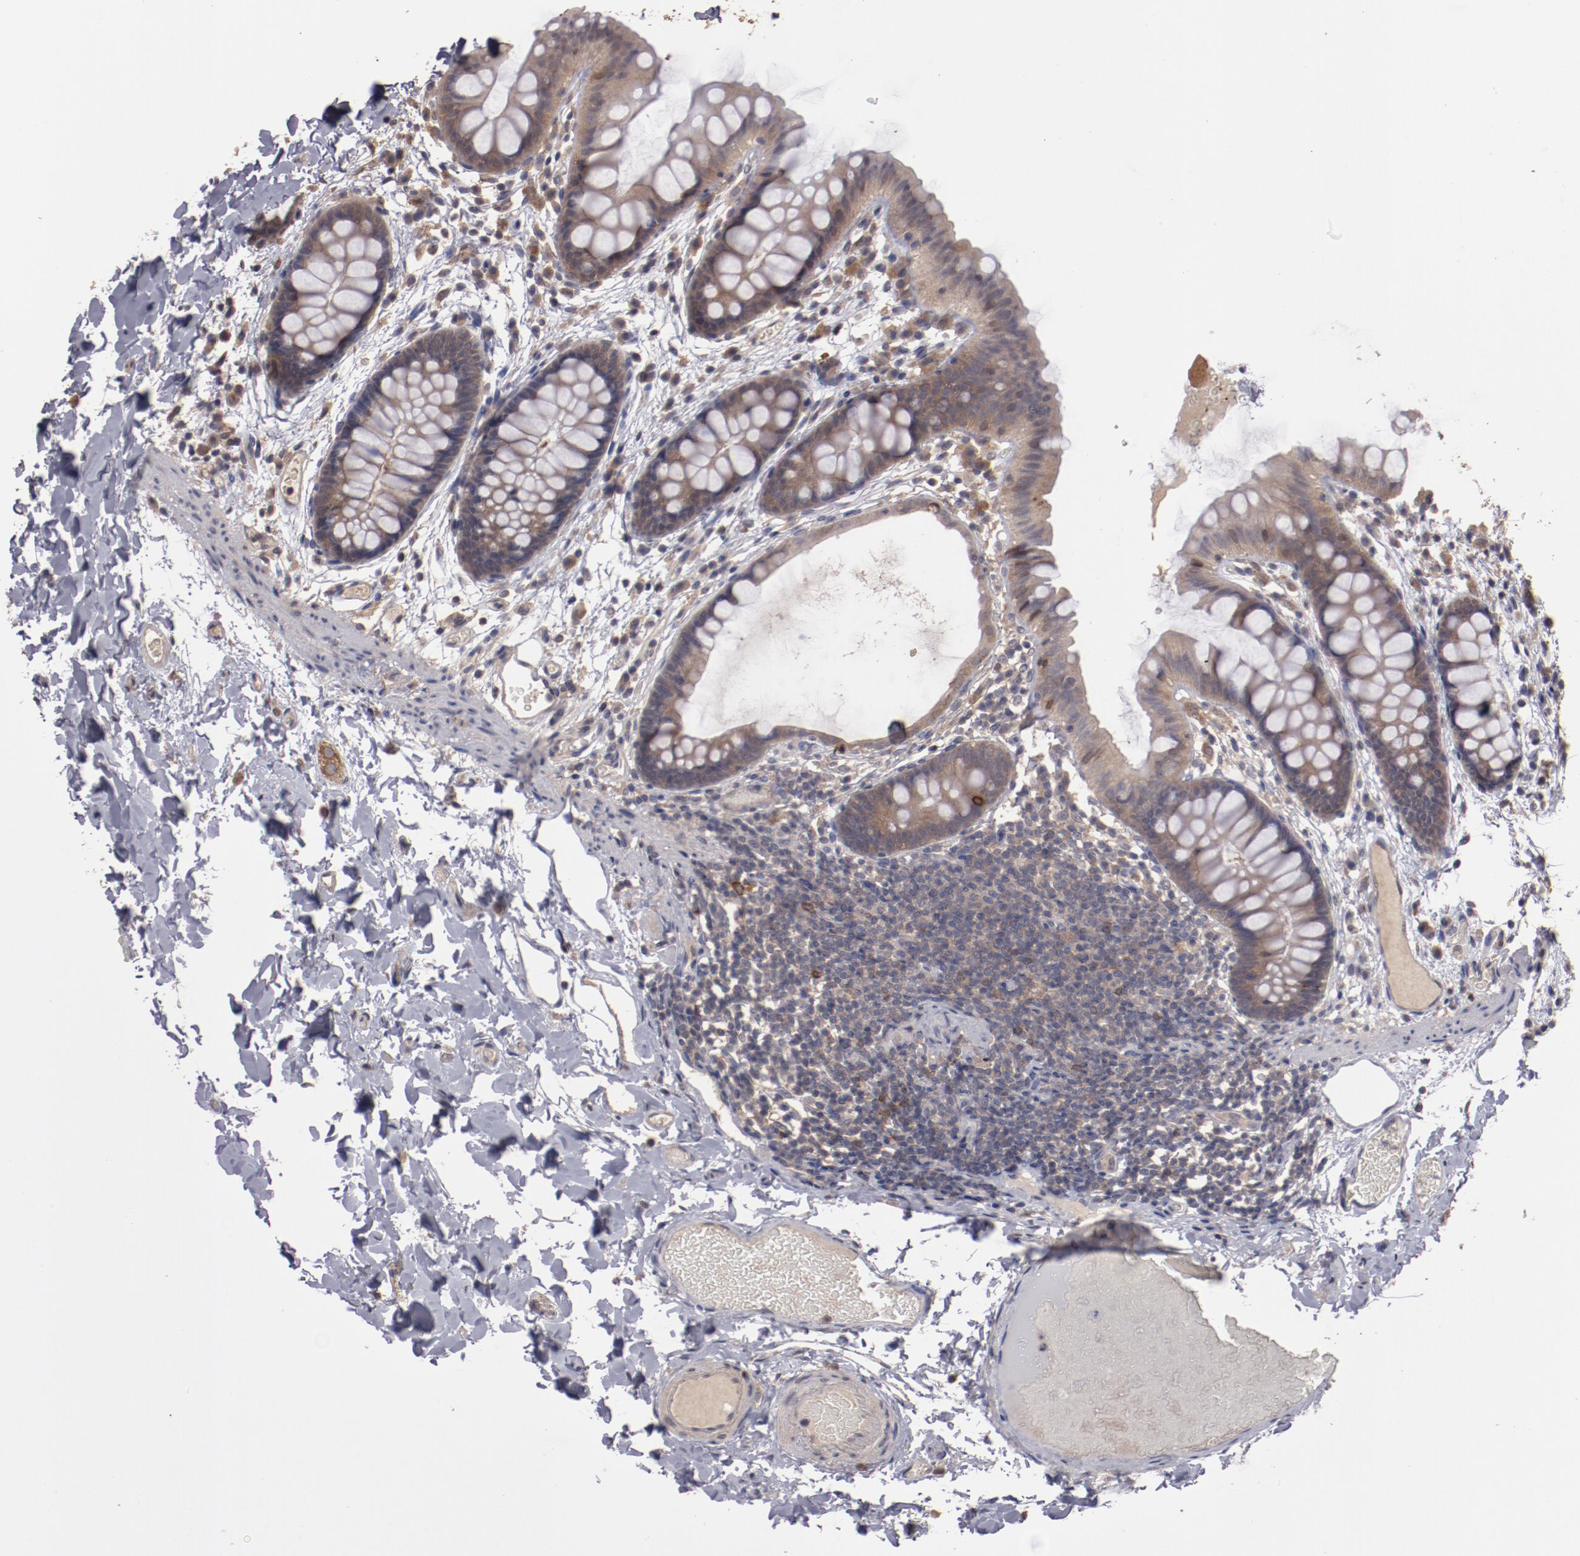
{"staining": {"intensity": "negative", "quantity": "none", "location": "none"}, "tissue": "colon", "cell_type": "Endothelial cells", "image_type": "normal", "snomed": [{"axis": "morphology", "description": "Normal tissue, NOS"}, {"axis": "topography", "description": "Smooth muscle"}, {"axis": "topography", "description": "Colon"}], "caption": "Image shows no protein staining in endothelial cells of benign colon.", "gene": "LRRC75B", "patient": {"sex": "male", "age": 67}}